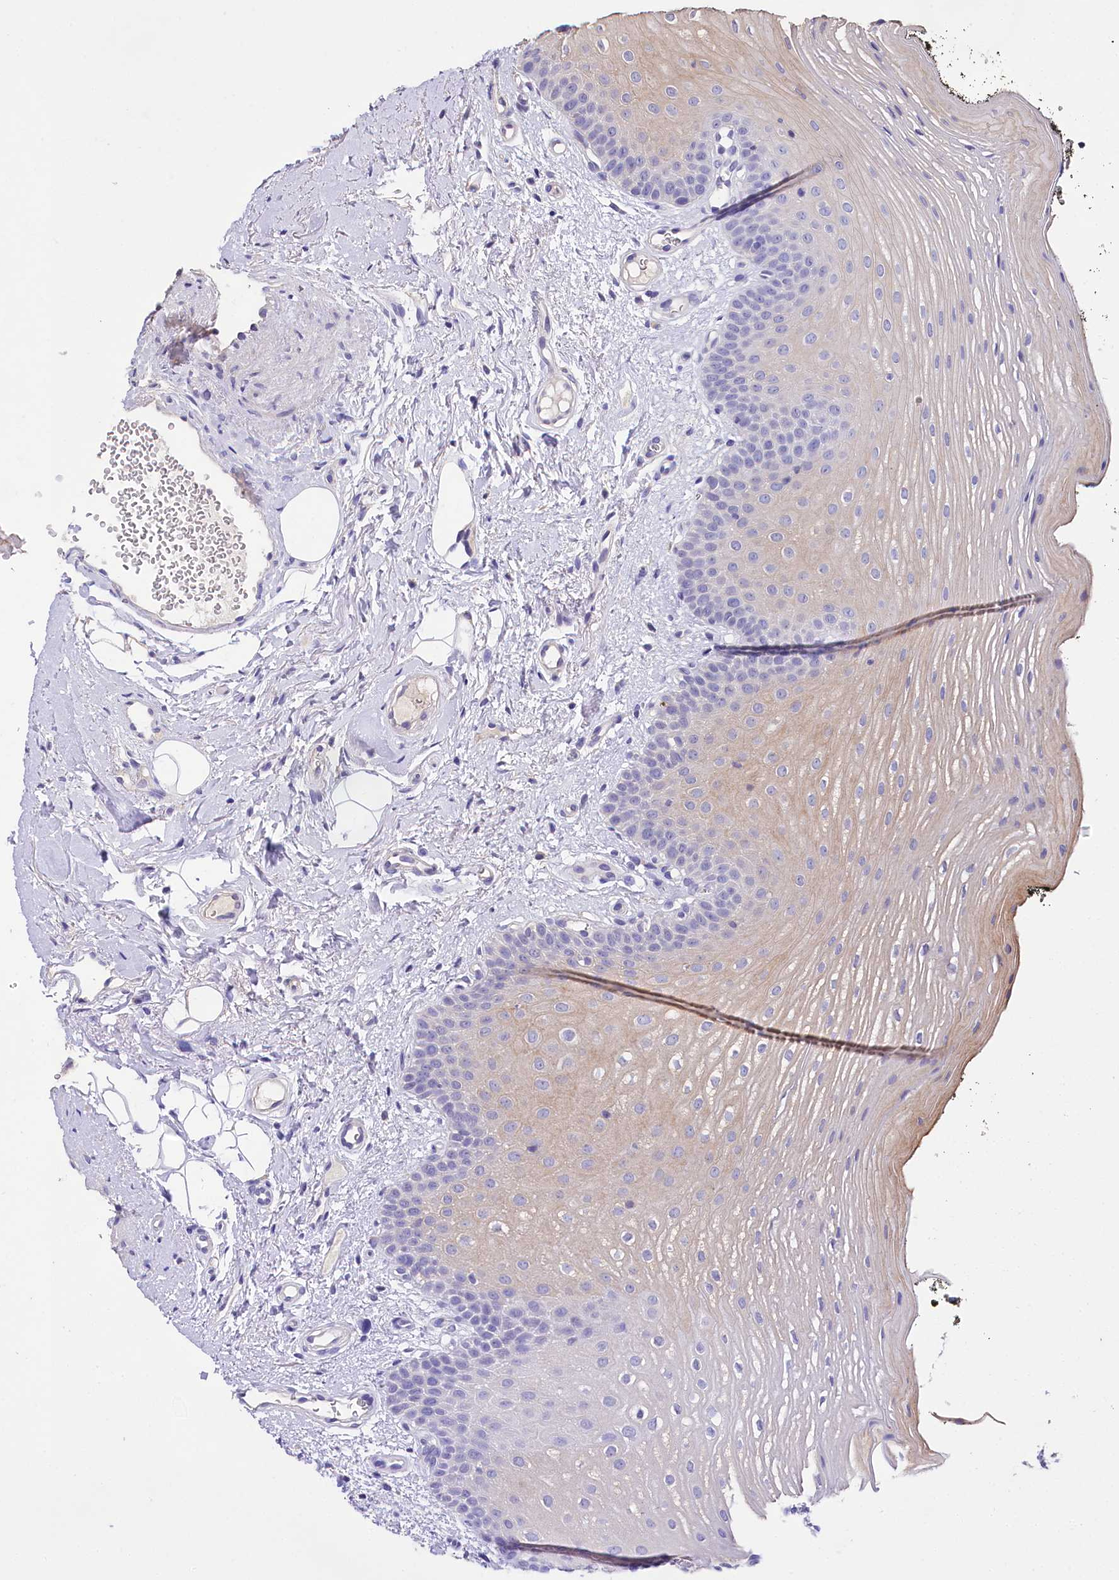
{"staining": {"intensity": "weak", "quantity": "<25%", "location": "cytoplasmic/membranous"}, "tissue": "oral mucosa", "cell_type": "Squamous epithelial cells", "image_type": "normal", "snomed": [{"axis": "morphology", "description": "No evidence of malignacy"}, {"axis": "topography", "description": "Oral tissue"}, {"axis": "topography", "description": "Head-Neck"}], "caption": "DAB (3,3'-diaminobenzidine) immunohistochemical staining of benign oral mucosa demonstrates no significant positivity in squamous epithelial cells. The staining is performed using DAB brown chromogen with nuclei counter-stained in using hematoxylin.", "gene": "RPUSD3", "patient": {"sex": "male", "age": 68}}